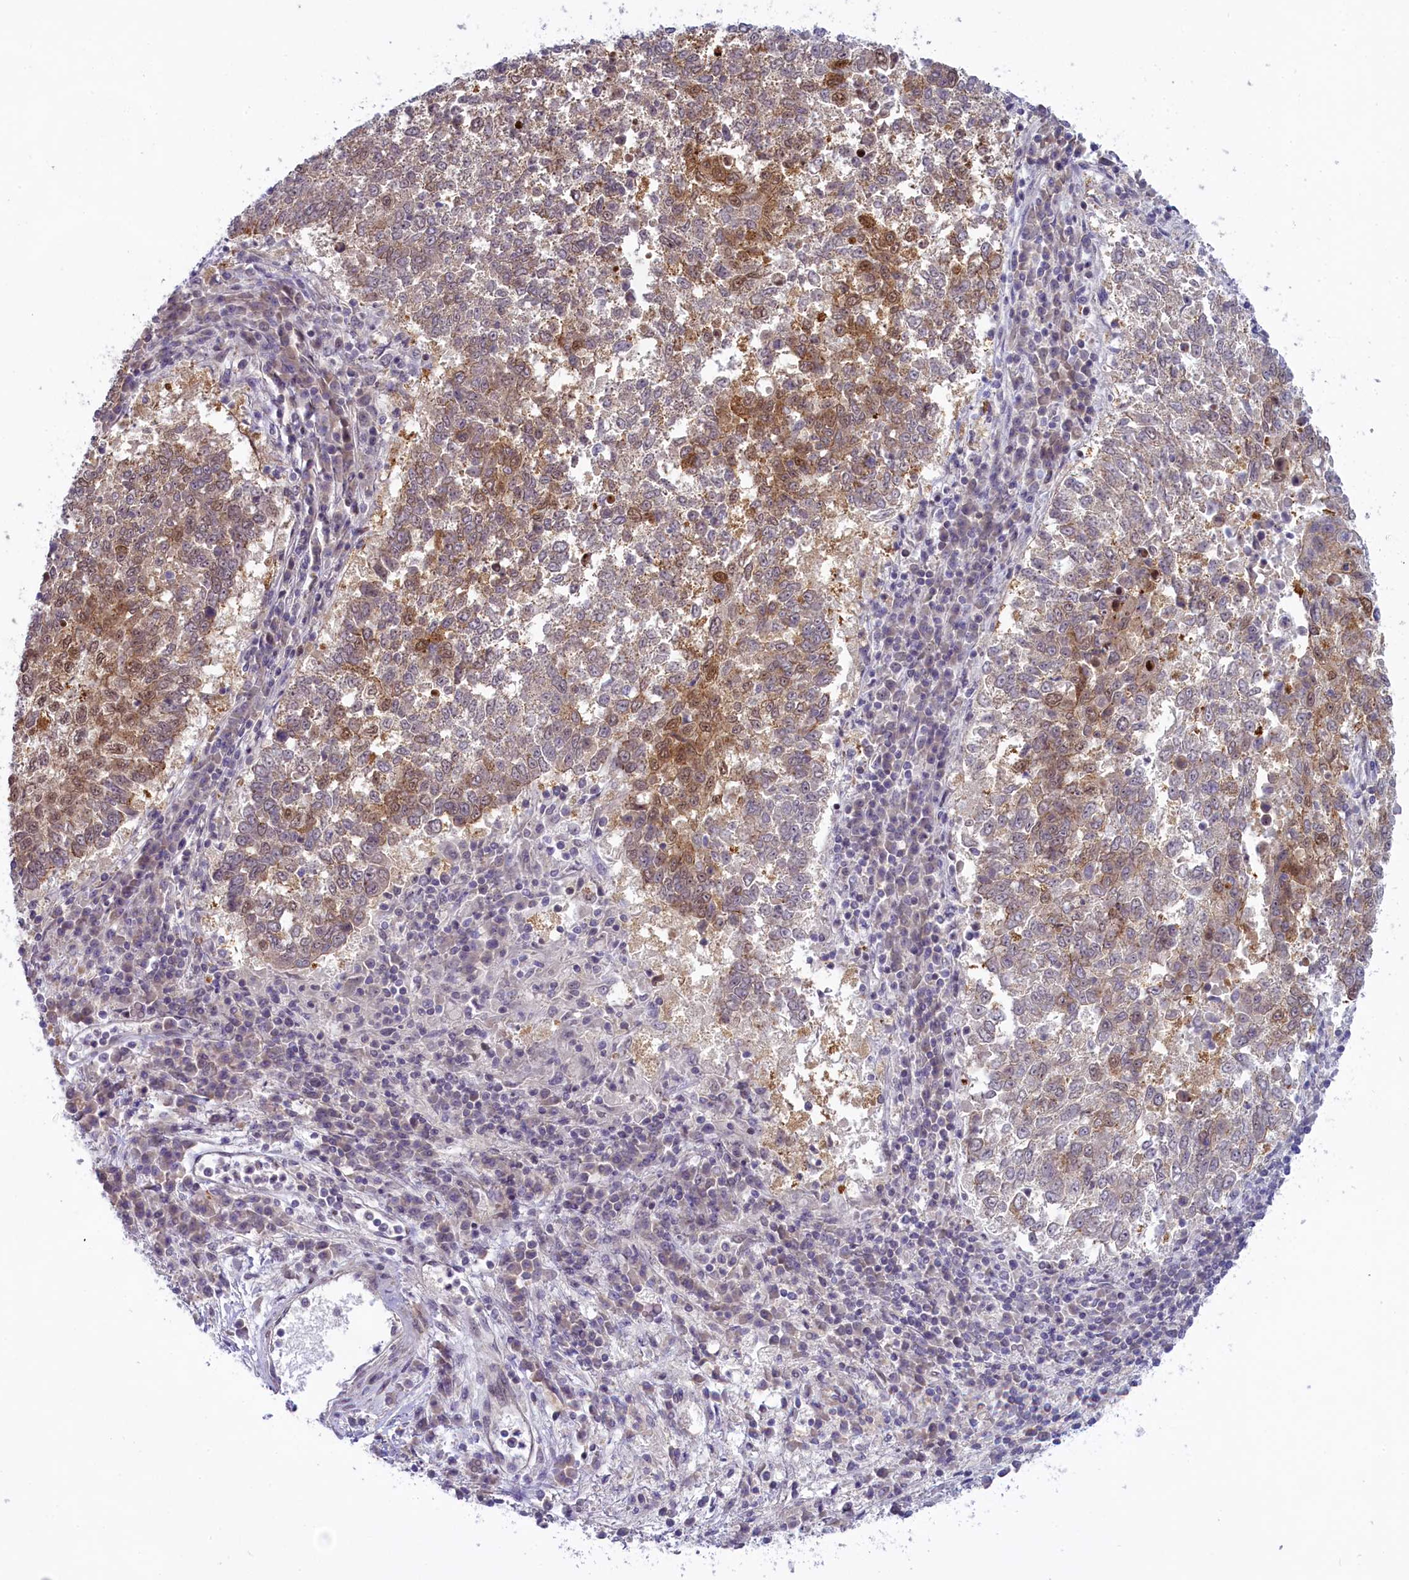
{"staining": {"intensity": "moderate", "quantity": "25%-75%", "location": "cytoplasmic/membranous,nuclear"}, "tissue": "lung cancer", "cell_type": "Tumor cells", "image_type": "cancer", "snomed": [{"axis": "morphology", "description": "Squamous cell carcinoma, NOS"}, {"axis": "topography", "description": "Lung"}], "caption": "Protein staining by immunohistochemistry (IHC) shows moderate cytoplasmic/membranous and nuclear staining in about 25%-75% of tumor cells in squamous cell carcinoma (lung).", "gene": "CCL23", "patient": {"sex": "male", "age": 73}}